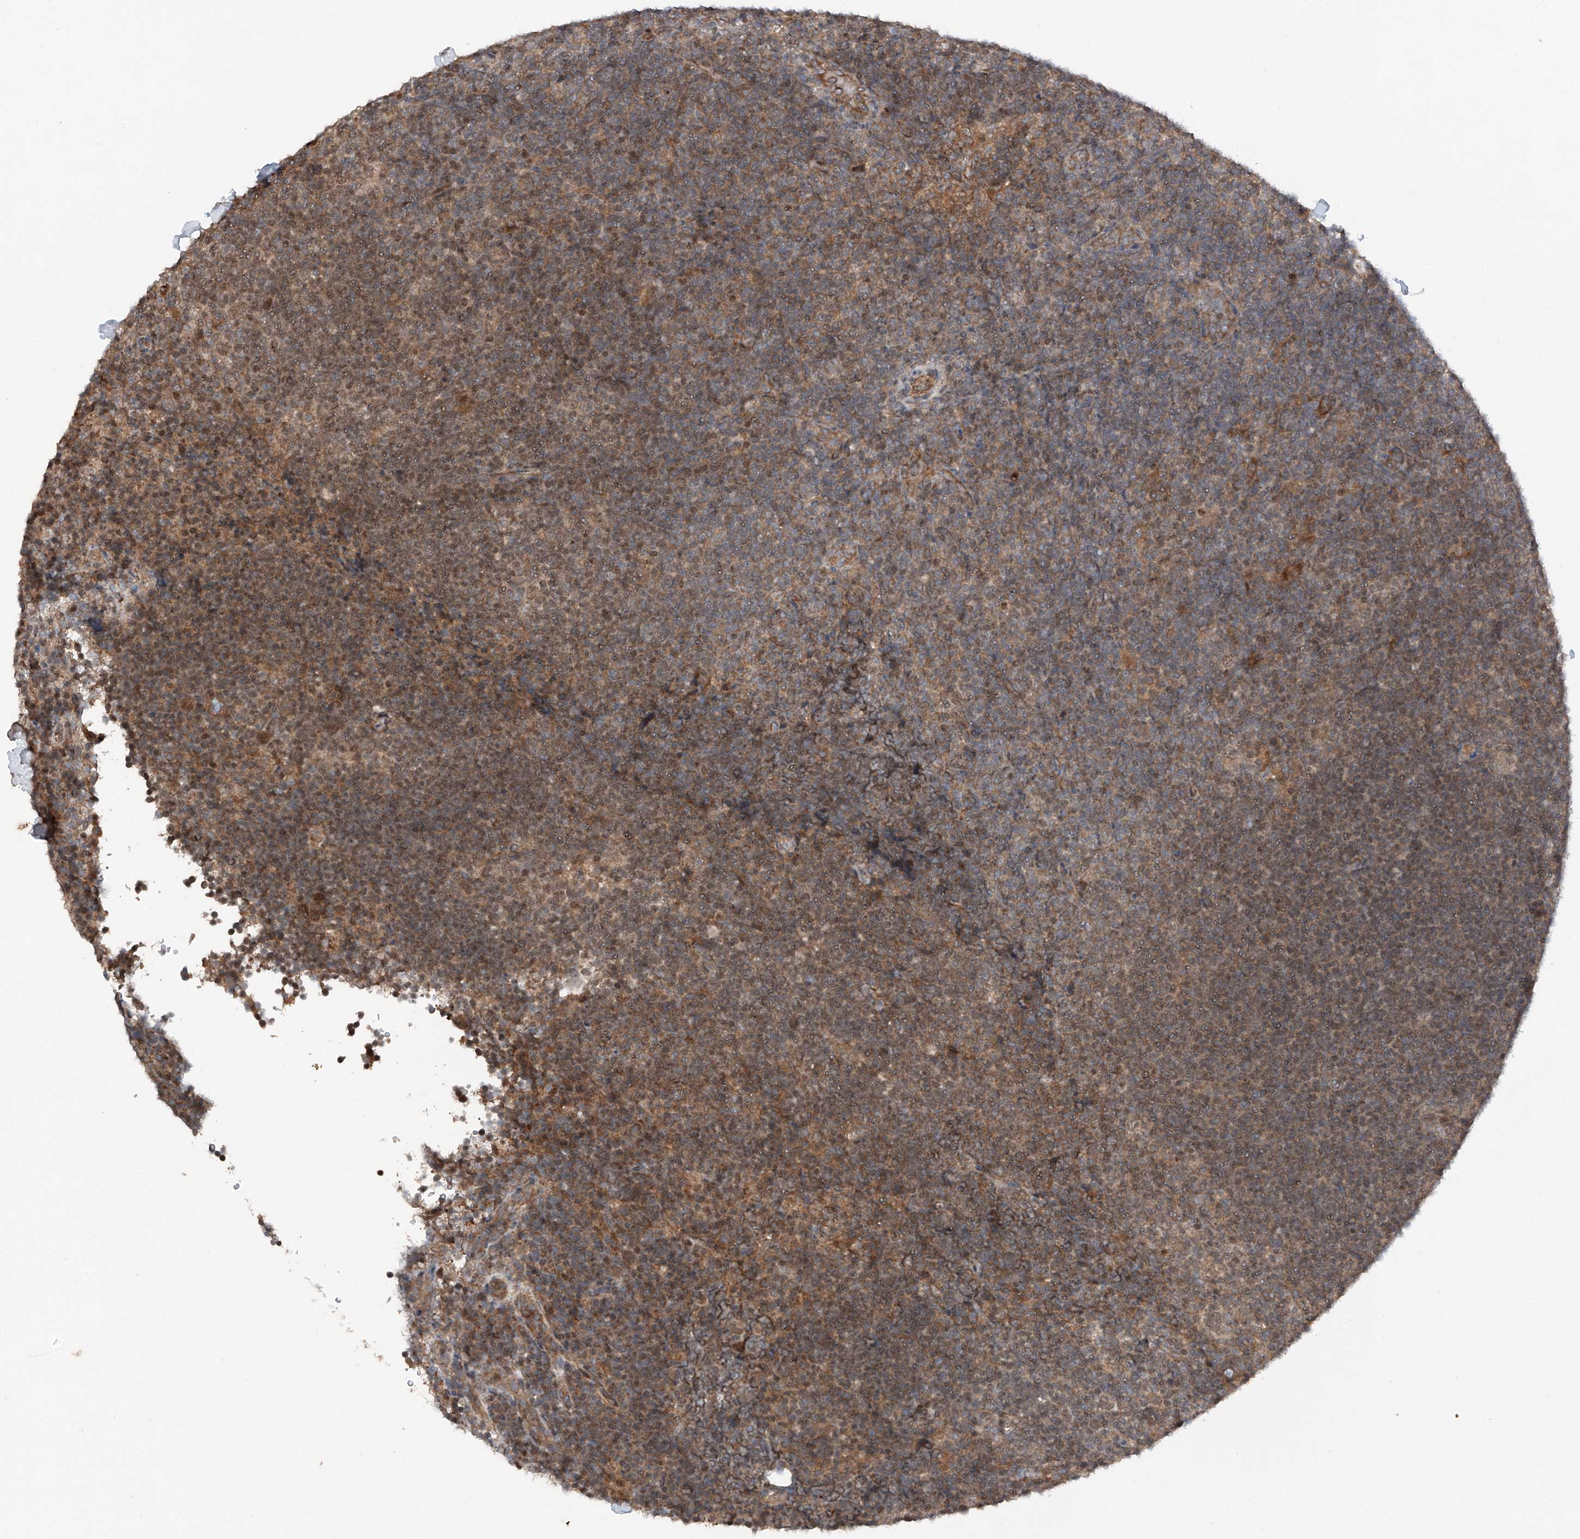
{"staining": {"intensity": "moderate", "quantity": ">75%", "location": "cytoplasmic/membranous"}, "tissue": "lymphoma", "cell_type": "Tumor cells", "image_type": "cancer", "snomed": [{"axis": "morphology", "description": "Hodgkin's disease, NOS"}, {"axis": "topography", "description": "Lymph node"}], "caption": "A brown stain labels moderate cytoplasmic/membranous staining of a protein in human lymphoma tumor cells.", "gene": "ADAM23", "patient": {"sex": "female", "age": 57}}